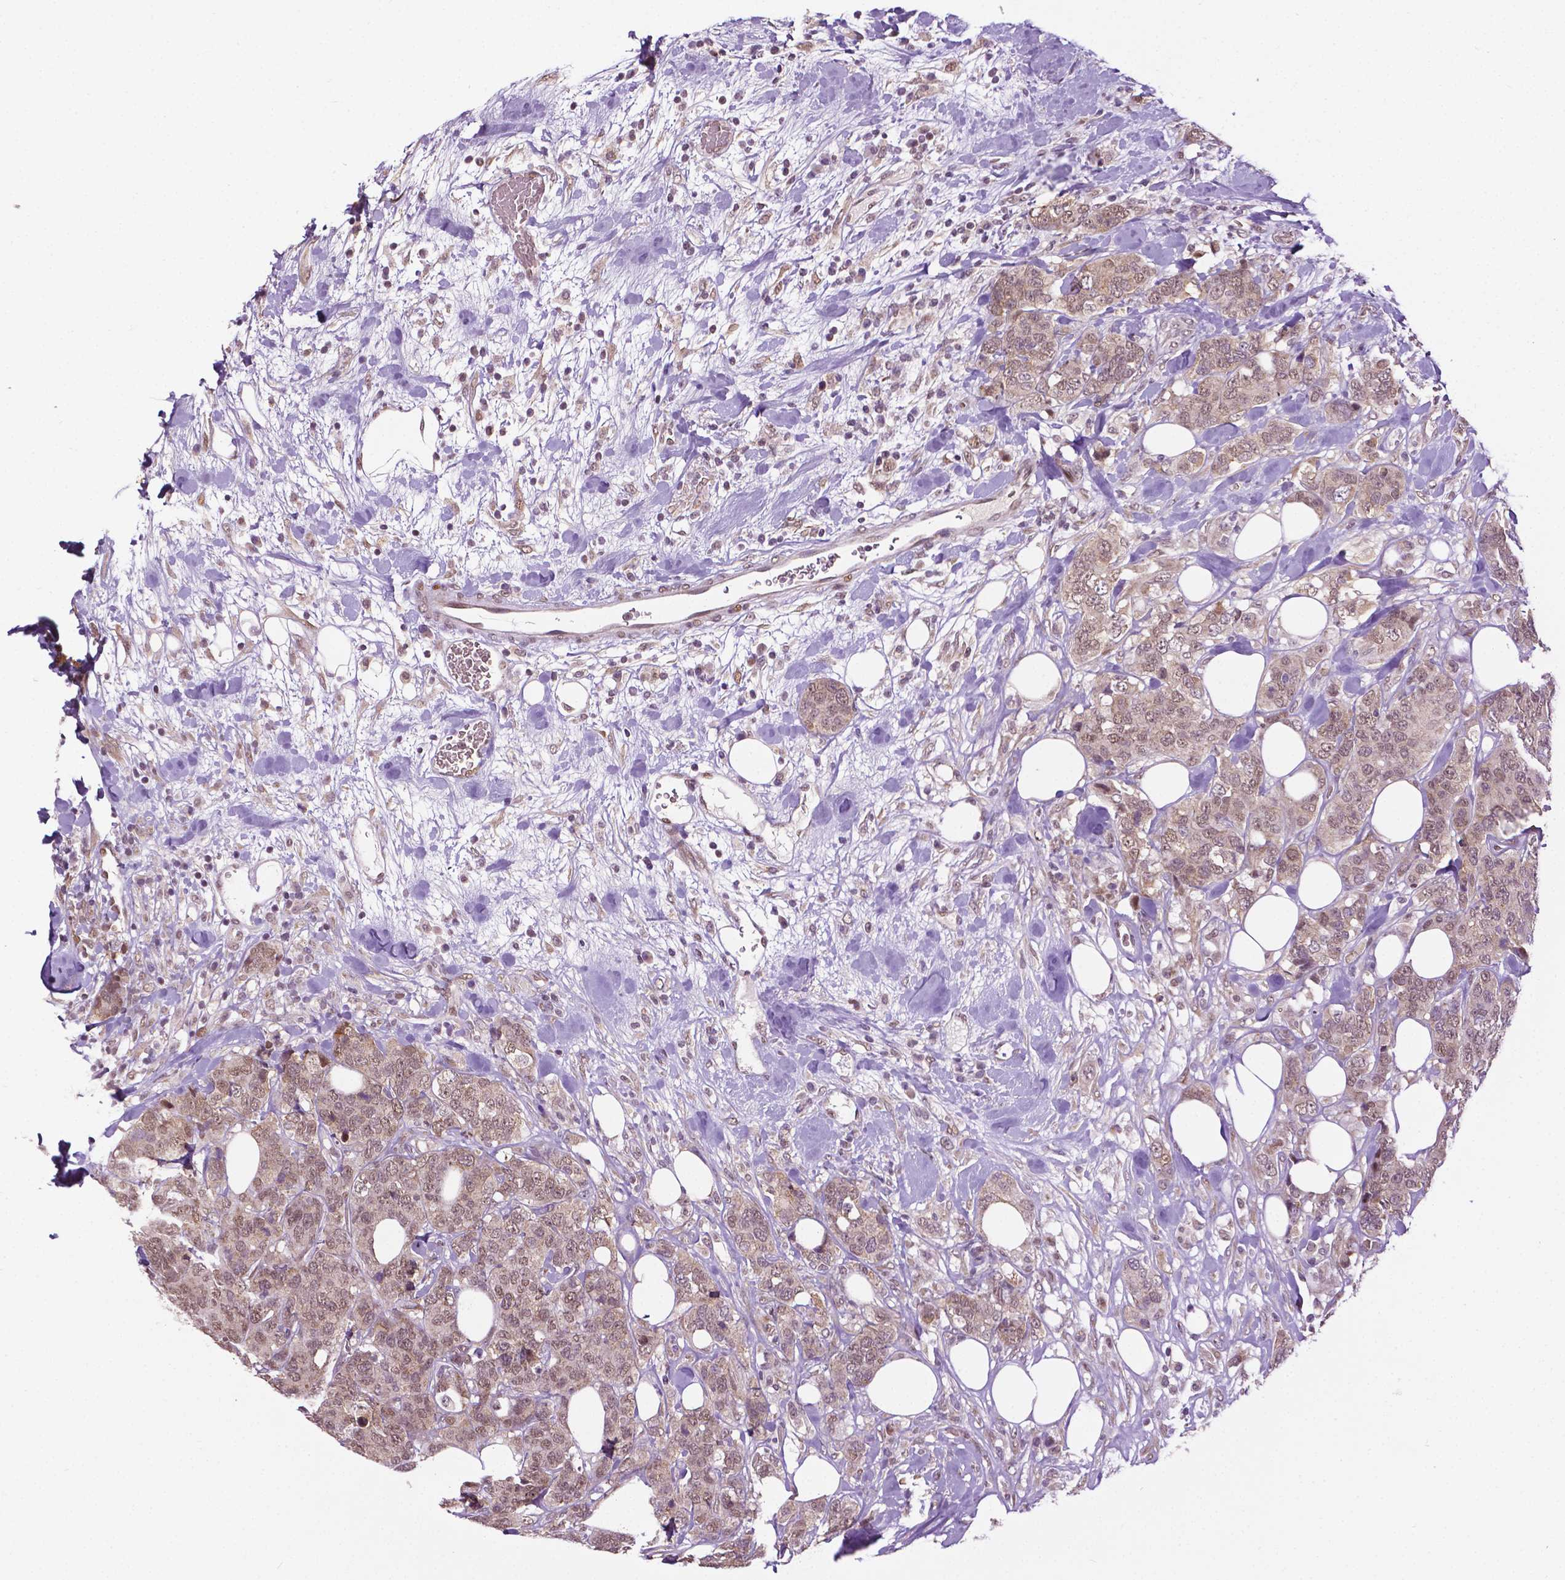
{"staining": {"intensity": "weak", "quantity": "25%-75%", "location": "nuclear"}, "tissue": "breast cancer", "cell_type": "Tumor cells", "image_type": "cancer", "snomed": [{"axis": "morphology", "description": "Lobular carcinoma"}, {"axis": "topography", "description": "Breast"}], "caption": "A brown stain shows weak nuclear positivity of a protein in human breast cancer (lobular carcinoma) tumor cells. (DAB (3,3'-diaminobenzidine) IHC with brightfield microscopy, high magnification).", "gene": "ZNF41", "patient": {"sex": "female", "age": 59}}